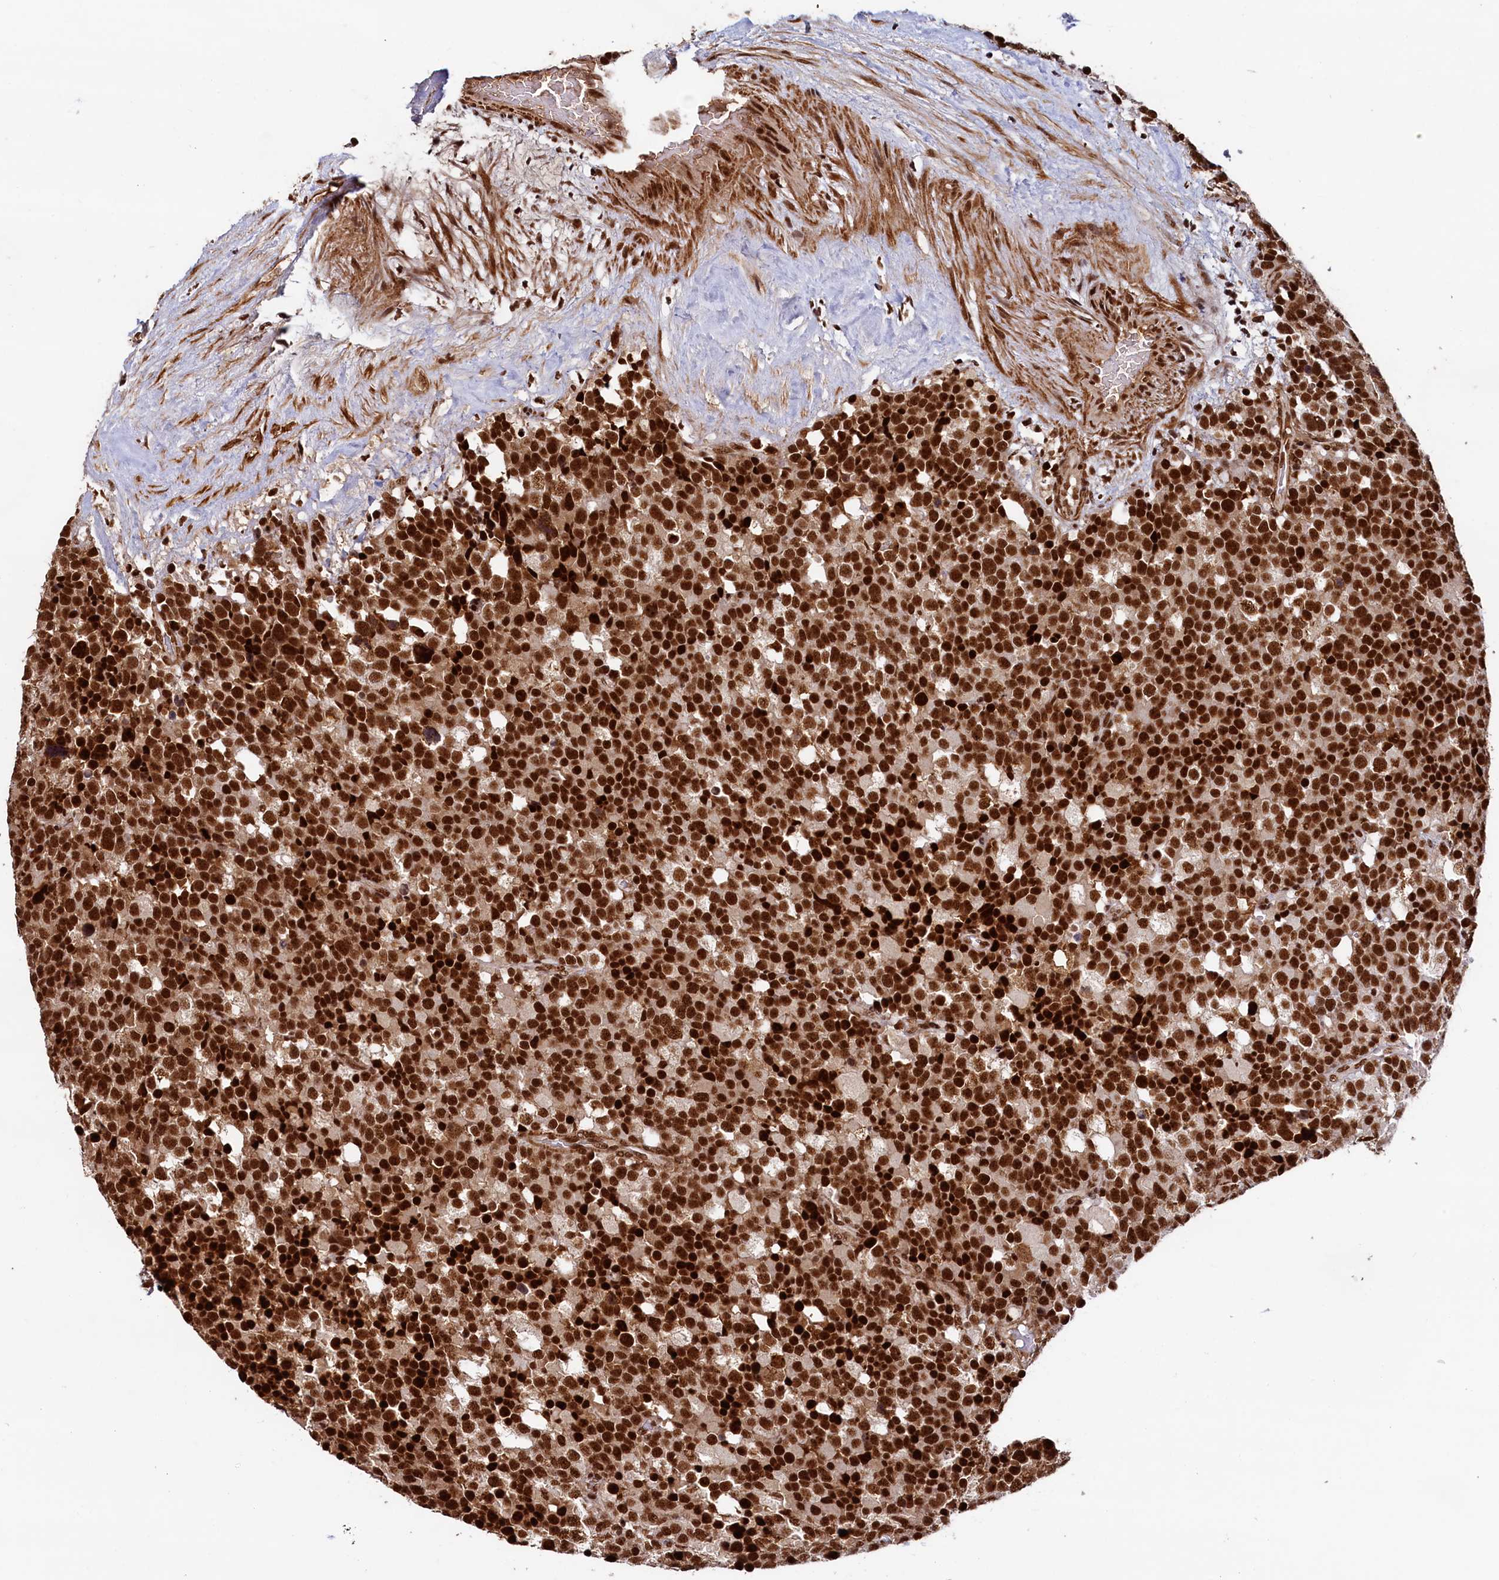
{"staining": {"intensity": "strong", "quantity": ">75%", "location": "nuclear"}, "tissue": "testis cancer", "cell_type": "Tumor cells", "image_type": "cancer", "snomed": [{"axis": "morphology", "description": "Seminoma, NOS"}, {"axis": "topography", "description": "Testis"}], "caption": "Testis cancer stained for a protein displays strong nuclear positivity in tumor cells. Using DAB (brown) and hematoxylin (blue) stains, captured at high magnification using brightfield microscopy.", "gene": "ZC3H18", "patient": {"sex": "male", "age": 71}}